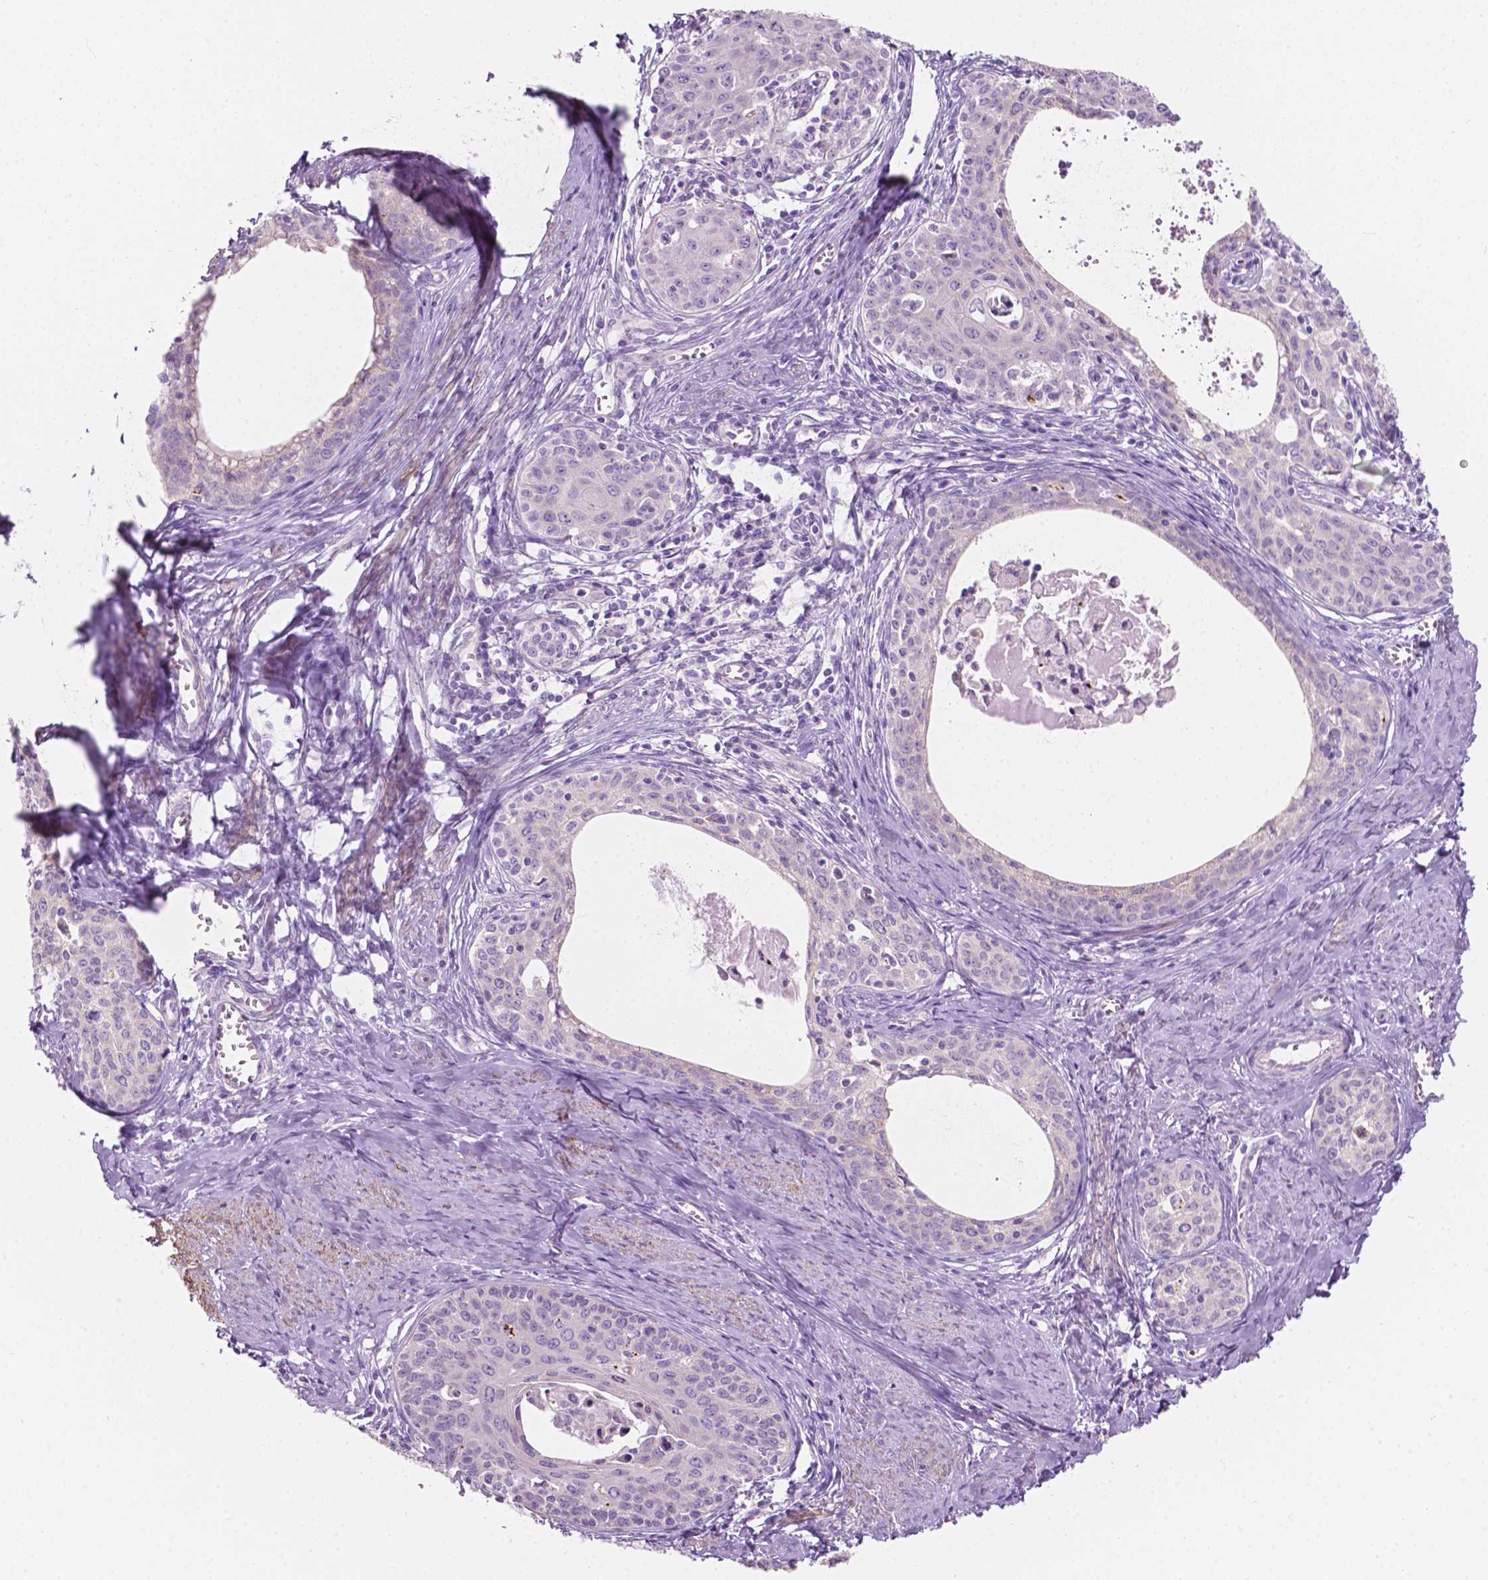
{"staining": {"intensity": "negative", "quantity": "none", "location": "none"}, "tissue": "cervical cancer", "cell_type": "Tumor cells", "image_type": "cancer", "snomed": [{"axis": "morphology", "description": "Squamous cell carcinoma, NOS"}, {"axis": "morphology", "description": "Adenocarcinoma, NOS"}, {"axis": "topography", "description": "Cervix"}], "caption": "Immunohistochemistry of human cervical adenocarcinoma shows no positivity in tumor cells.", "gene": "NOS1AP", "patient": {"sex": "female", "age": 52}}